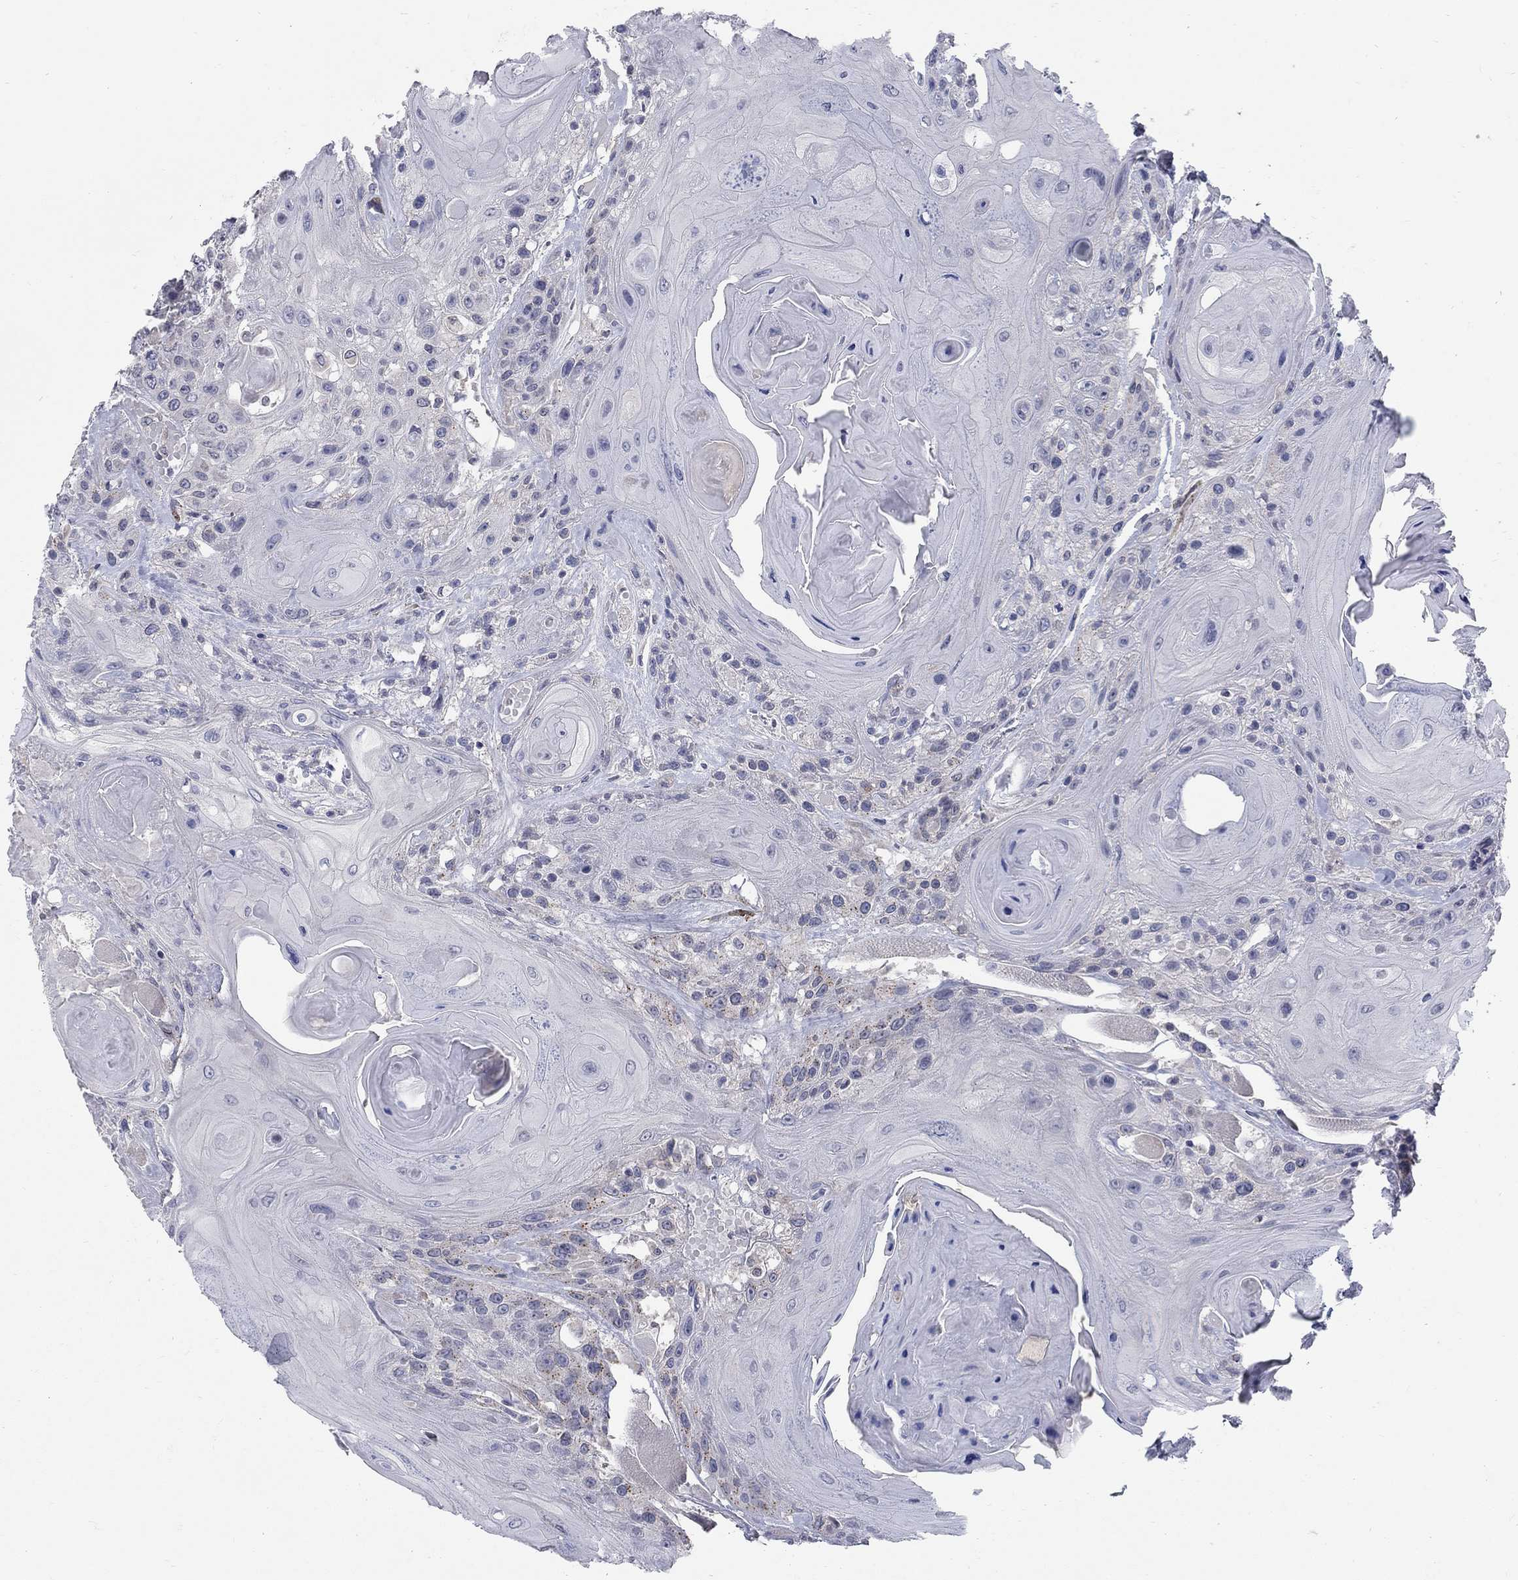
{"staining": {"intensity": "negative", "quantity": "none", "location": "none"}, "tissue": "head and neck cancer", "cell_type": "Tumor cells", "image_type": "cancer", "snomed": [{"axis": "morphology", "description": "Squamous cell carcinoma, NOS"}, {"axis": "topography", "description": "Head-Neck"}], "caption": "Image shows no significant protein expression in tumor cells of squamous cell carcinoma (head and neck). Brightfield microscopy of immunohistochemistry stained with DAB (brown) and hematoxylin (blue), captured at high magnification.", "gene": "PANK3", "patient": {"sex": "female", "age": 59}}